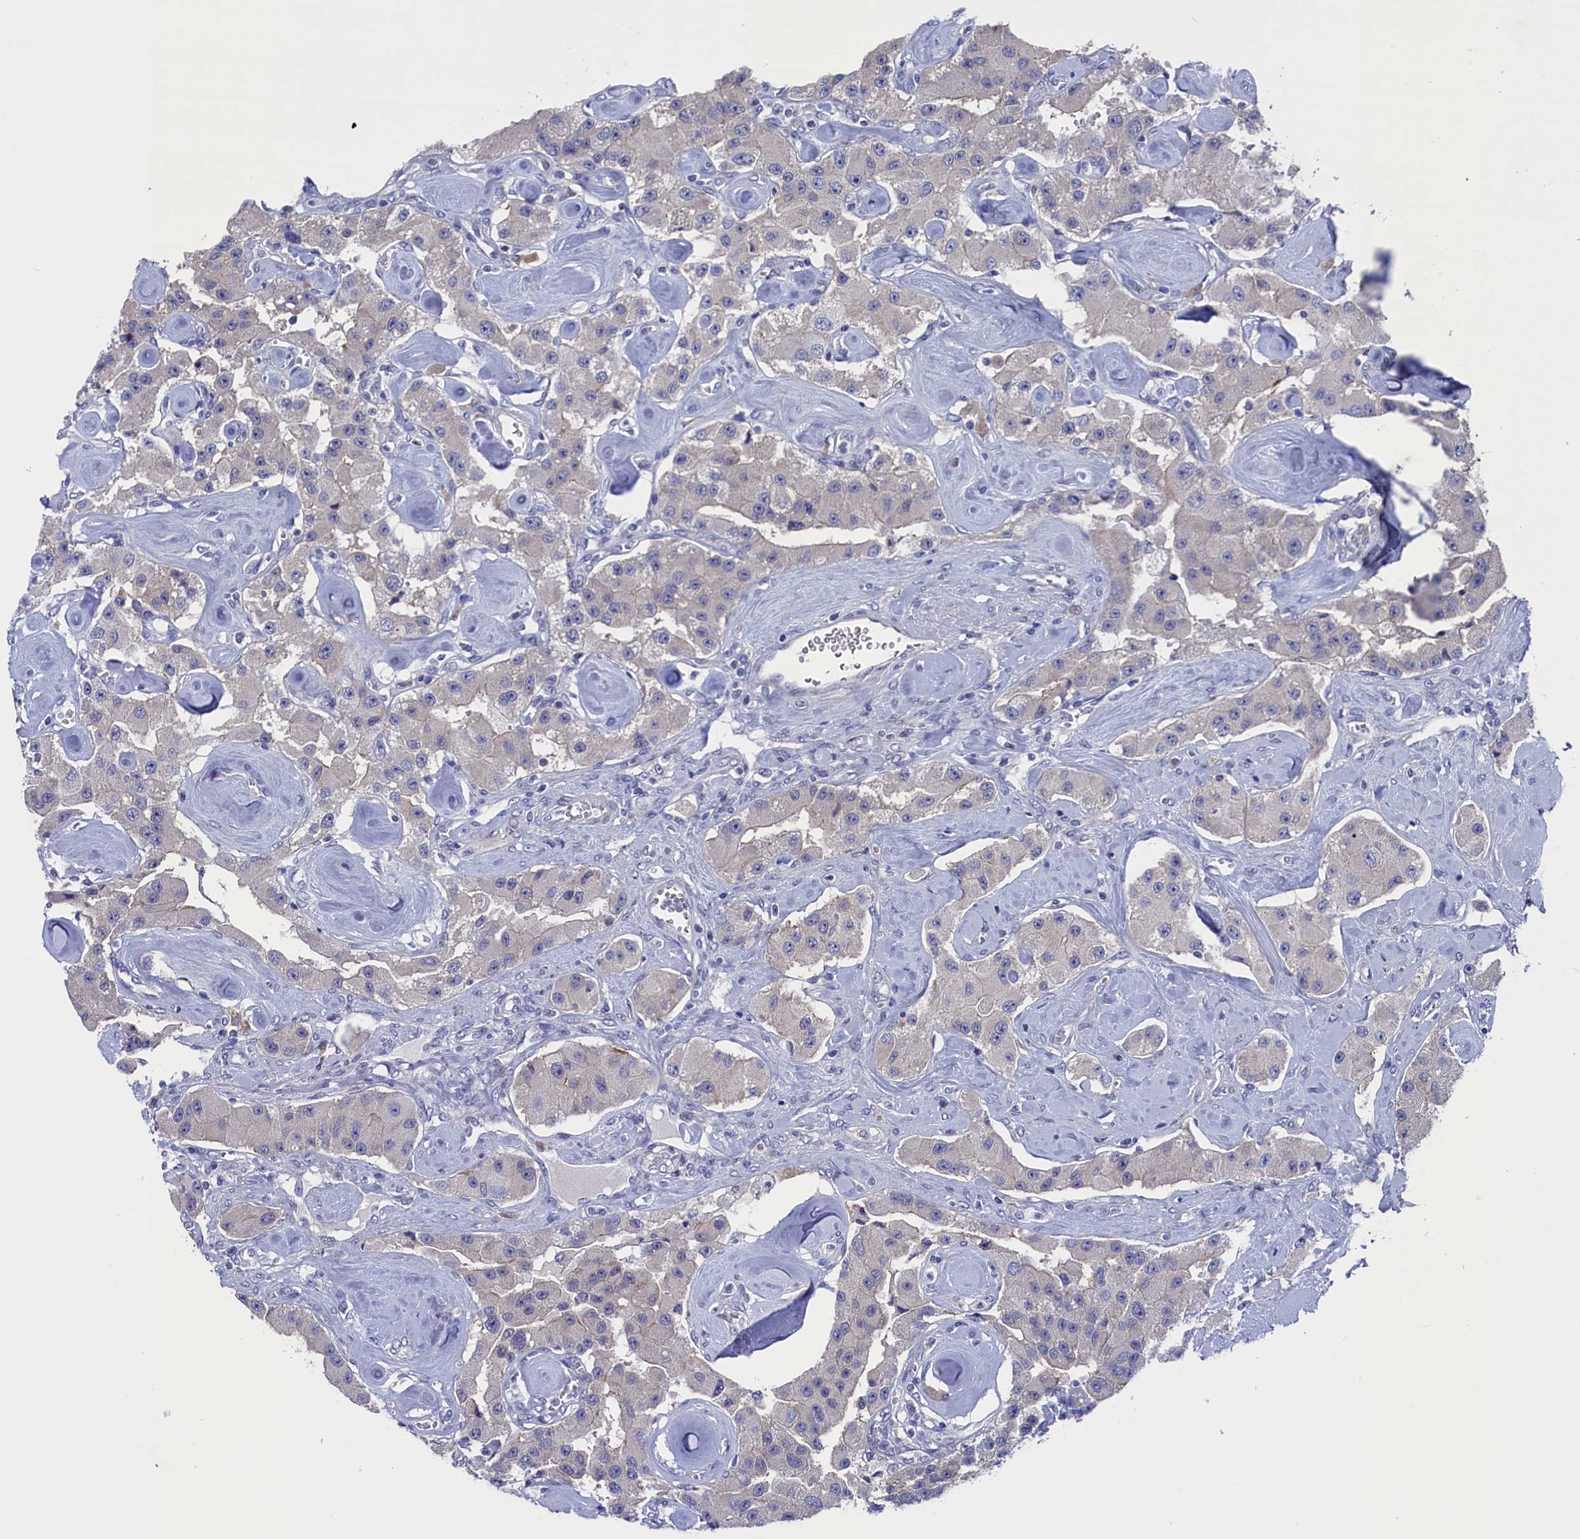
{"staining": {"intensity": "weak", "quantity": "<25%", "location": "cytoplasmic/membranous"}, "tissue": "carcinoid", "cell_type": "Tumor cells", "image_type": "cancer", "snomed": [{"axis": "morphology", "description": "Carcinoid, malignant, NOS"}, {"axis": "topography", "description": "Pancreas"}], "caption": "High power microscopy micrograph of an immunohistochemistry histopathology image of carcinoid, revealing no significant expression in tumor cells.", "gene": "SPATA13", "patient": {"sex": "male", "age": 41}}